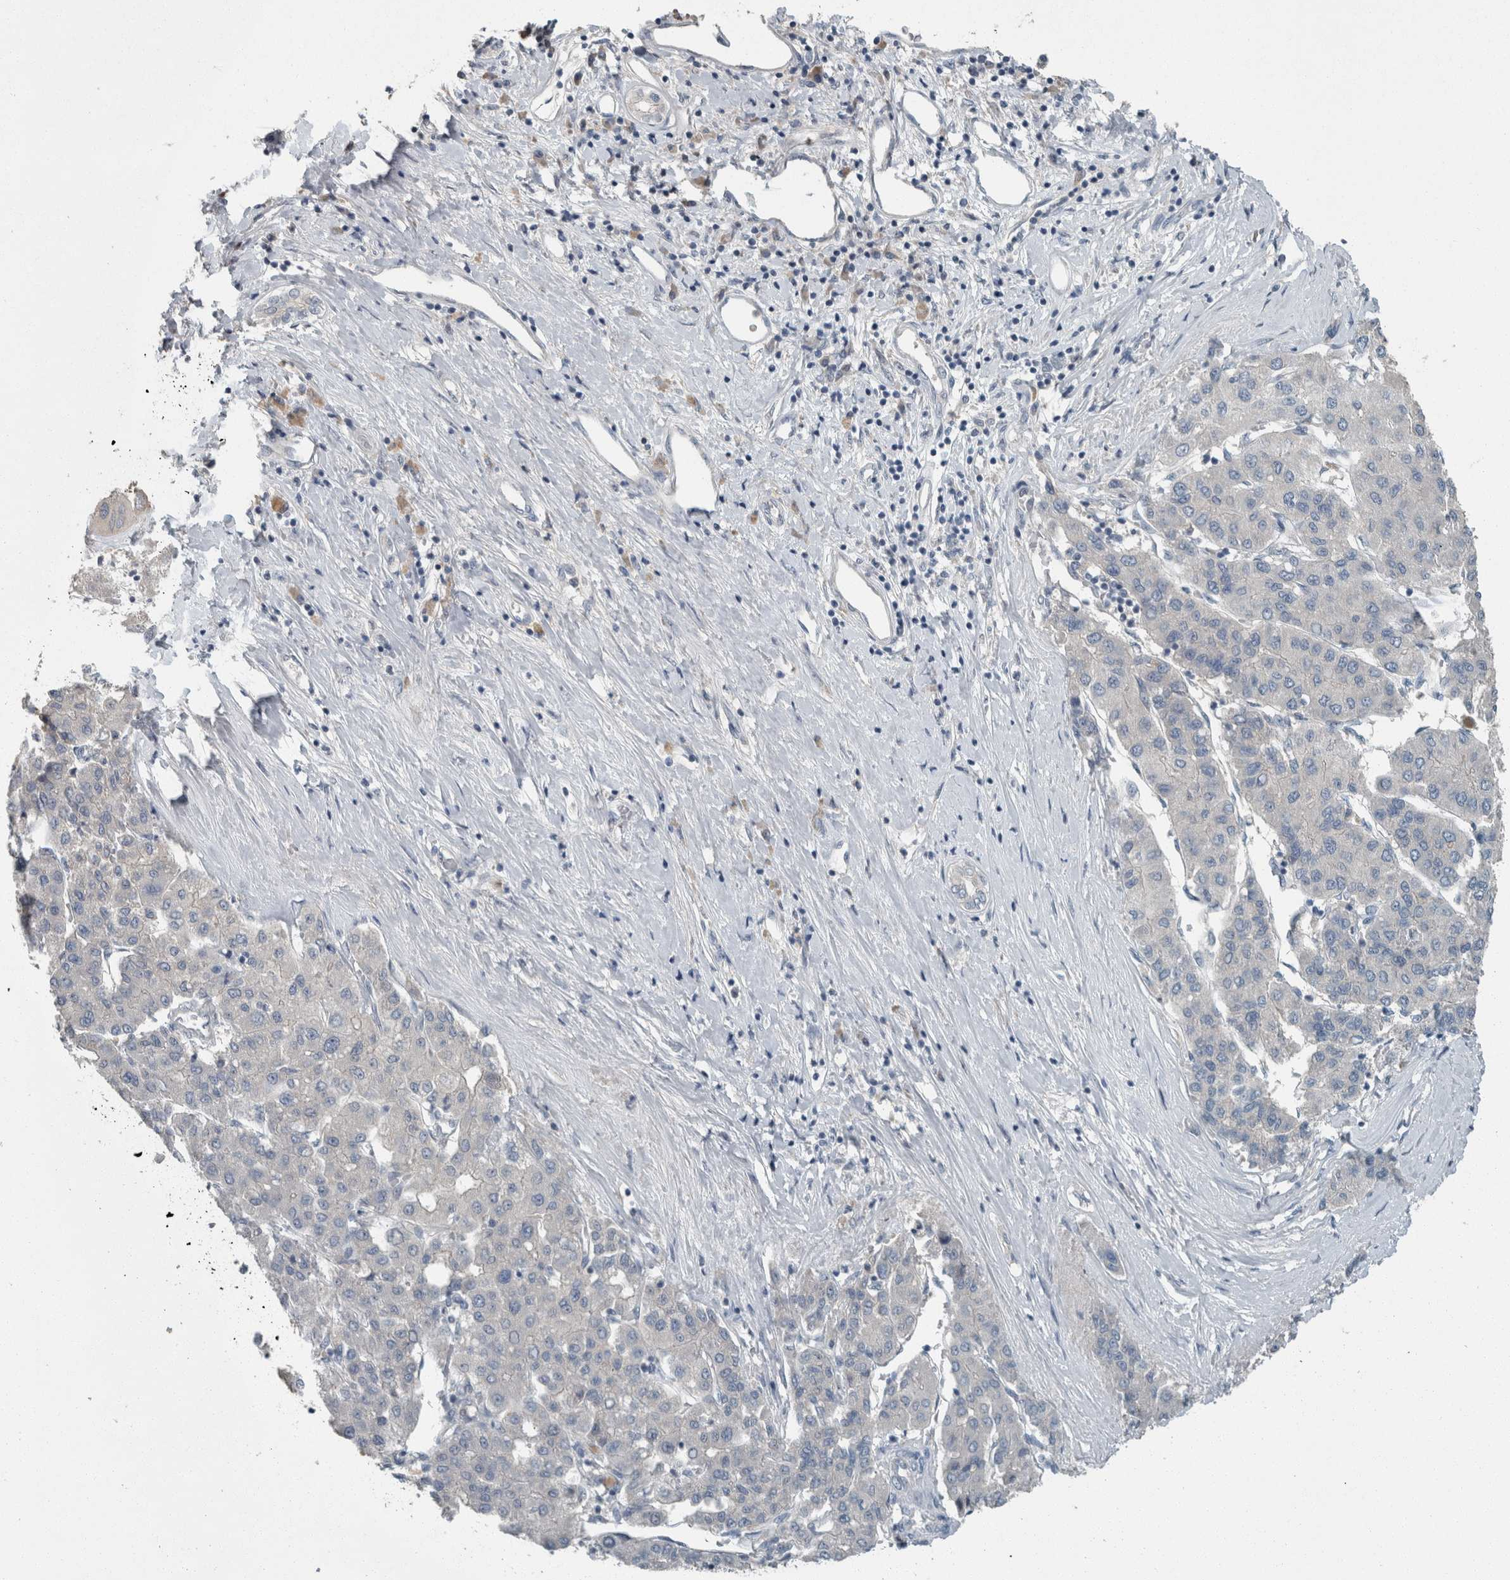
{"staining": {"intensity": "negative", "quantity": "none", "location": "none"}, "tissue": "liver cancer", "cell_type": "Tumor cells", "image_type": "cancer", "snomed": [{"axis": "morphology", "description": "Carcinoma, Hepatocellular, NOS"}, {"axis": "topography", "description": "Liver"}], "caption": "This histopathology image is of liver hepatocellular carcinoma stained with immunohistochemistry to label a protein in brown with the nuclei are counter-stained blue. There is no positivity in tumor cells.", "gene": "KNTC1", "patient": {"sex": "male", "age": 65}}